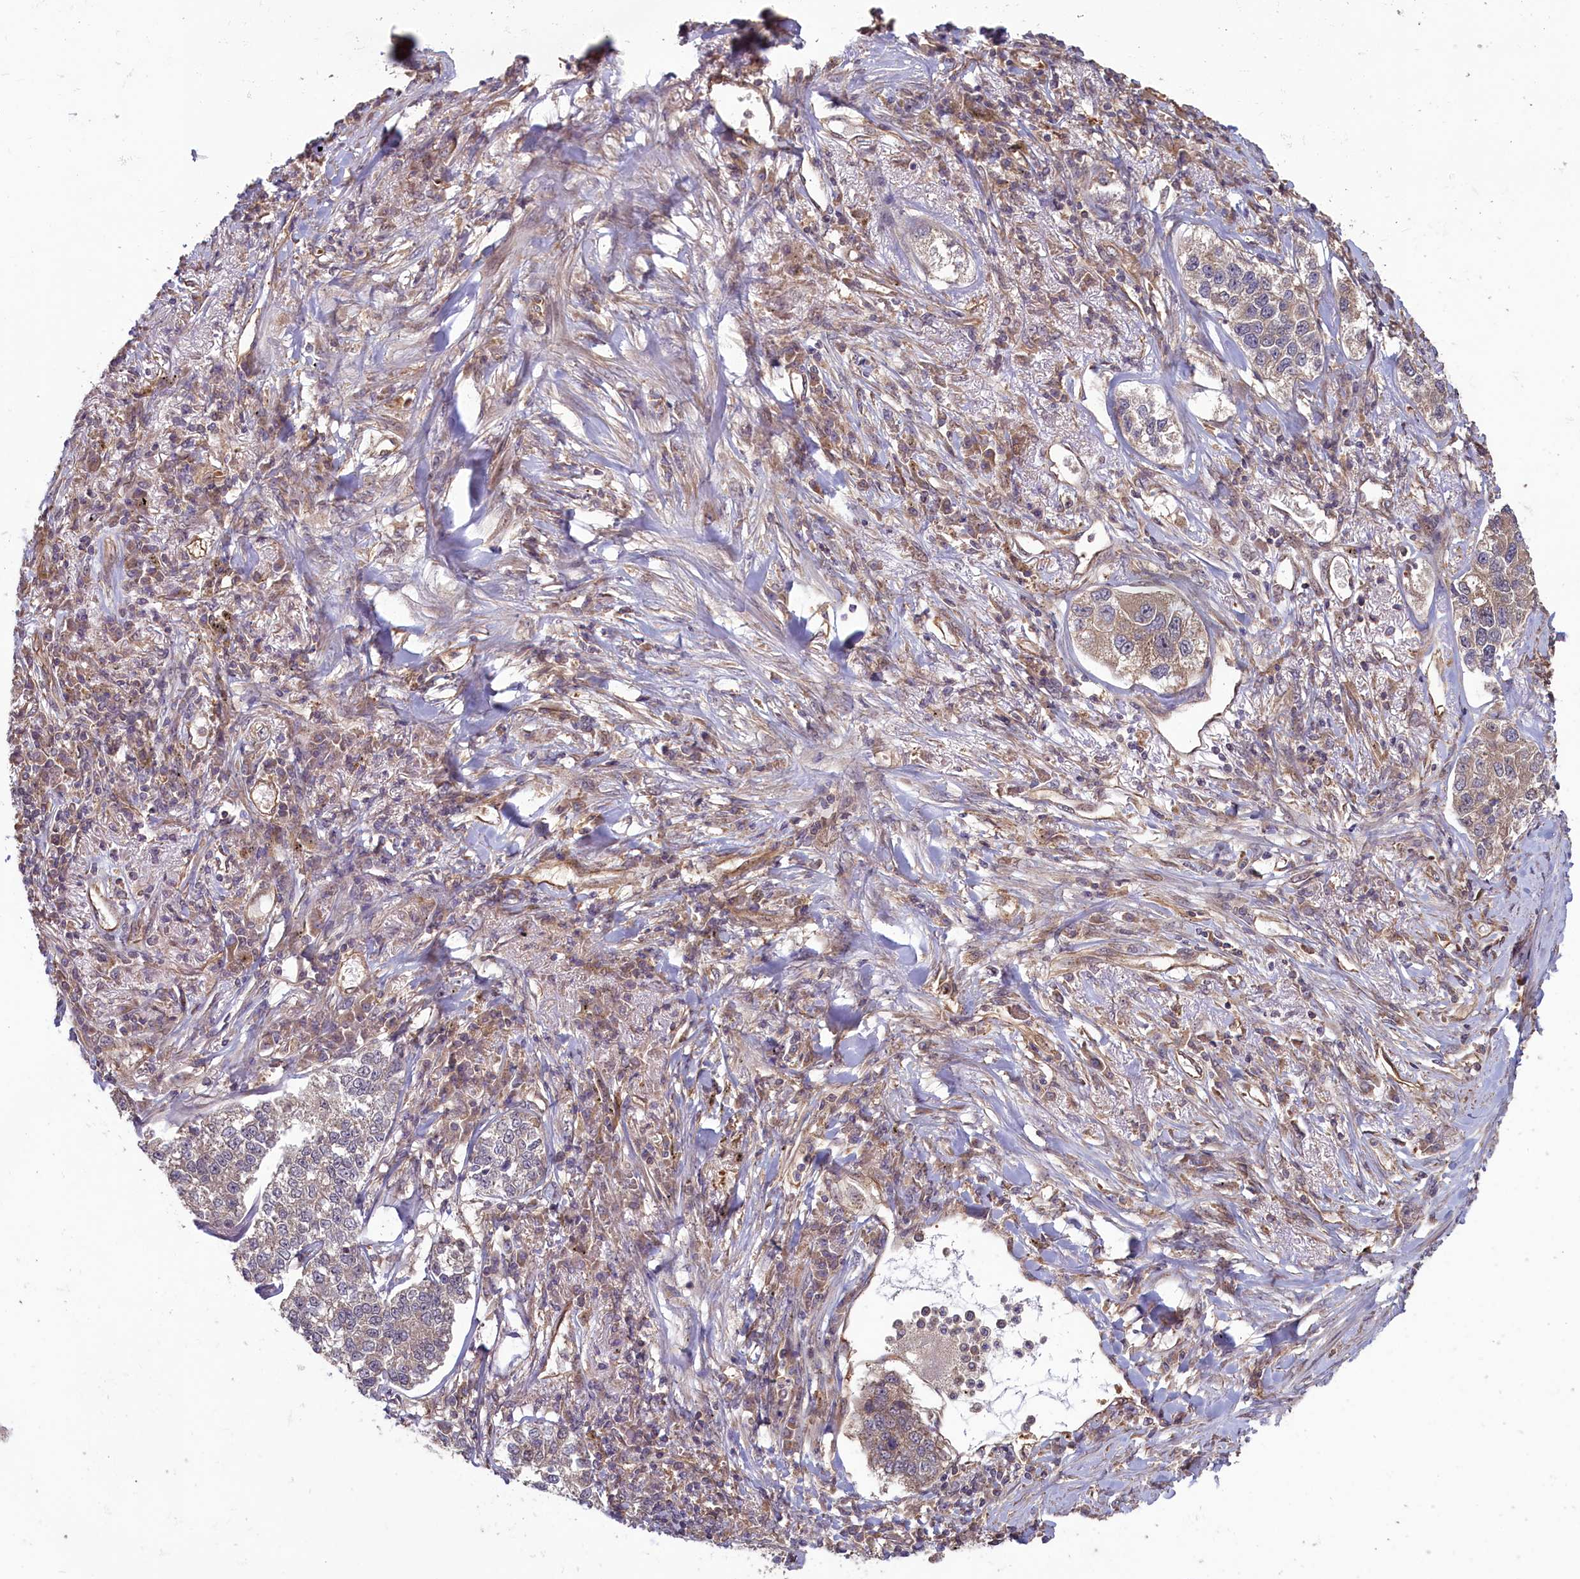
{"staining": {"intensity": "weak", "quantity": "<25%", "location": "cytoplasmic/membranous"}, "tissue": "lung cancer", "cell_type": "Tumor cells", "image_type": "cancer", "snomed": [{"axis": "morphology", "description": "Adenocarcinoma, NOS"}, {"axis": "topography", "description": "Lung"}], "caption": "Immunohistochemistry image of neoplastic tissue: human adenocarcinoma (lung) stained with DAB demonstrates no significant protein positivity in tumor cells. (DAB (3,3'-diaminobenzidine) IHC visualized using brightfield microscopy, high magnification).", "gene": "CIAO2B", "patient": {"sex": "male", "age": 49}}